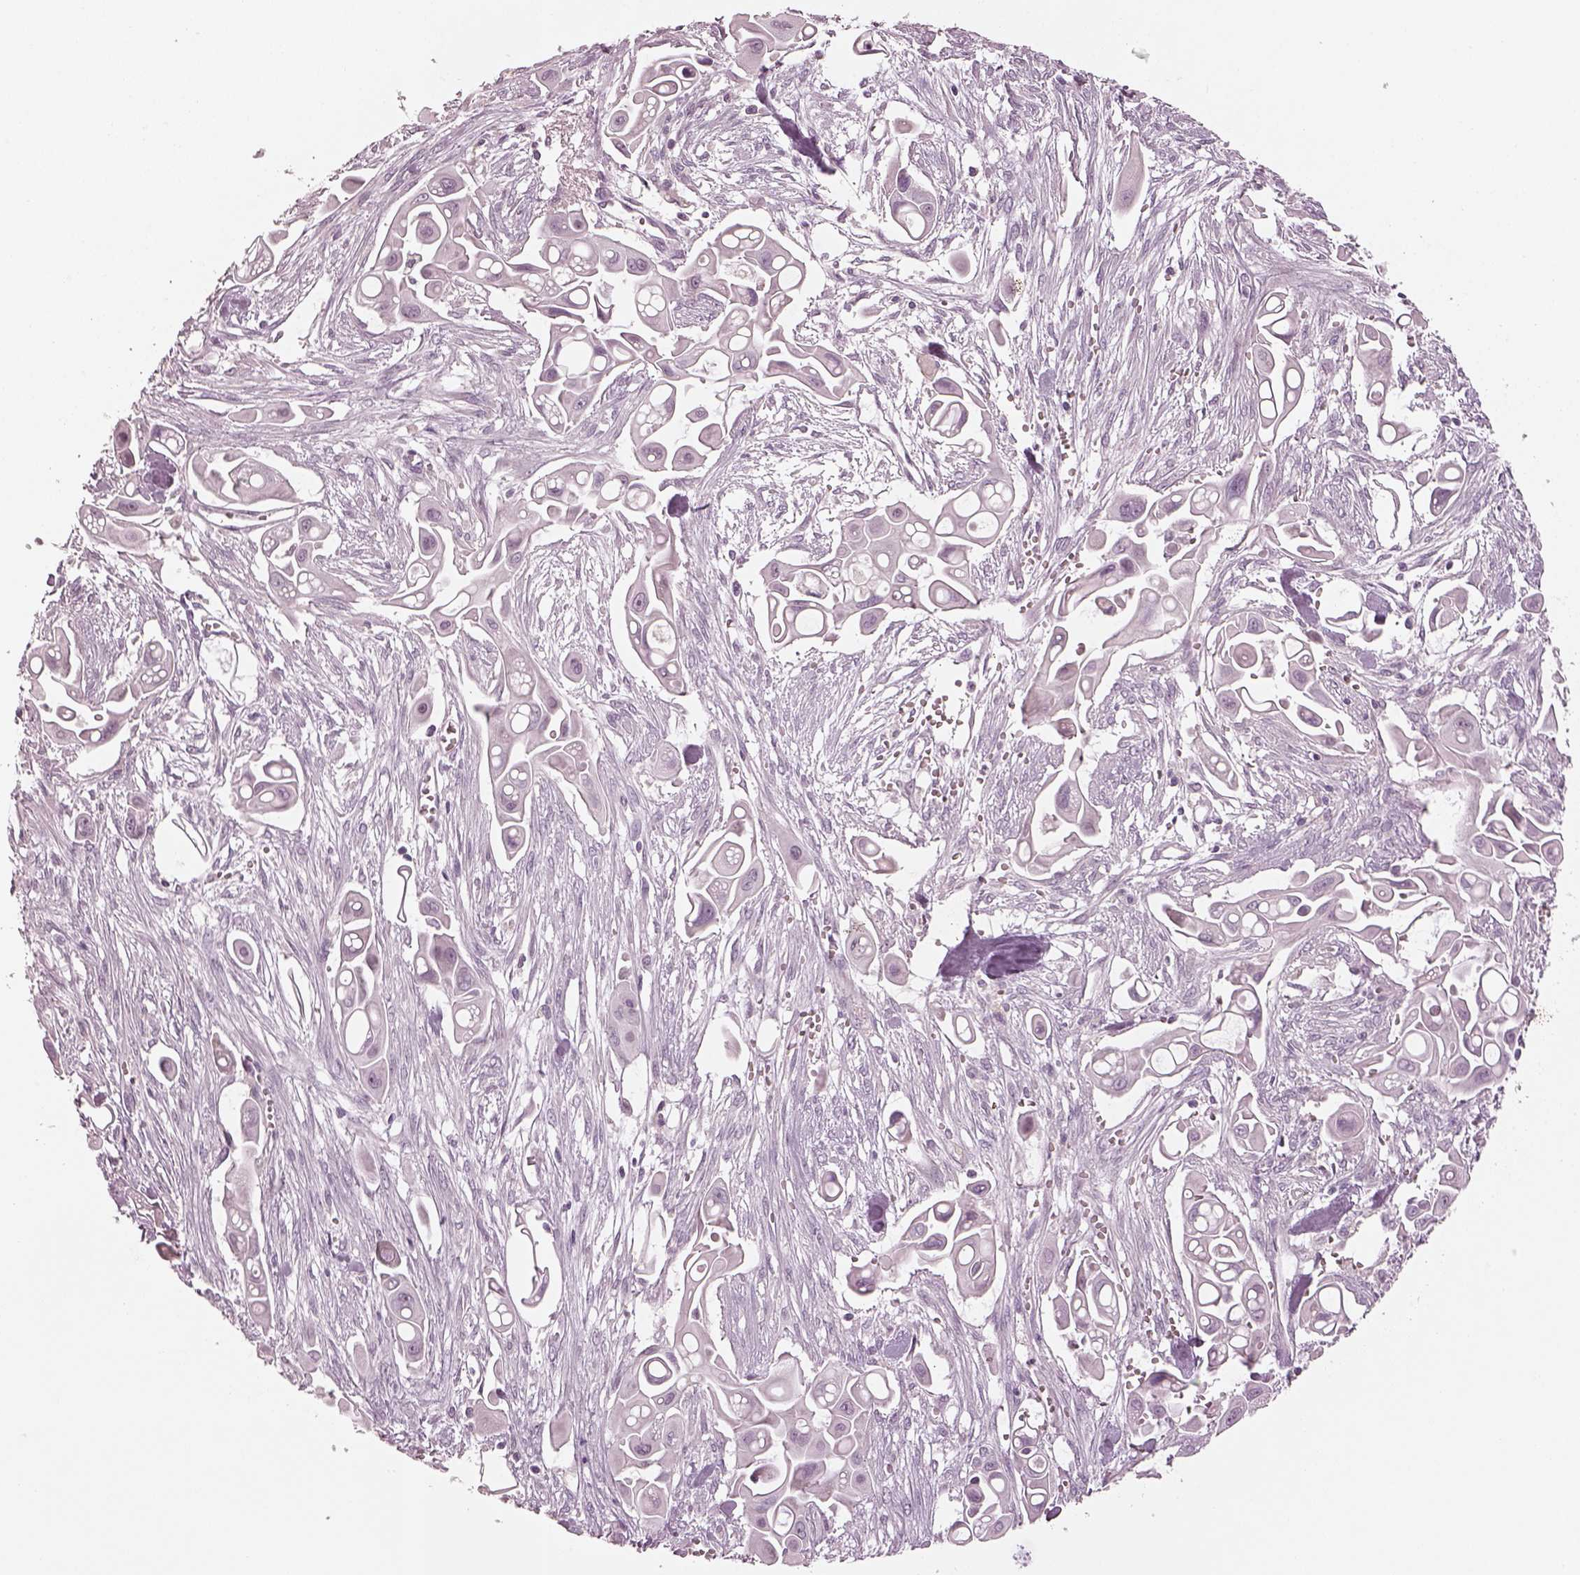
{"staining": {"intensity": "negative", "quantity": "none", "location": "none"}, "tissue": "pancreatic cancer", "cell_type": "Tumor cells", "image_type": "cancer", "snomed": [{"axis": "morphology", "description": "Adenocarcinoma, NOS"}, {"axis": "topography", "description": "Pancreas"}], "caption": "Human pancreatic cancer stained for a protein using immunohistochemistry (IHC) demonstrates no staining in tumor cells.", "gene": "SPATA6L", "patient": {"sex": "male", "age": 50}}